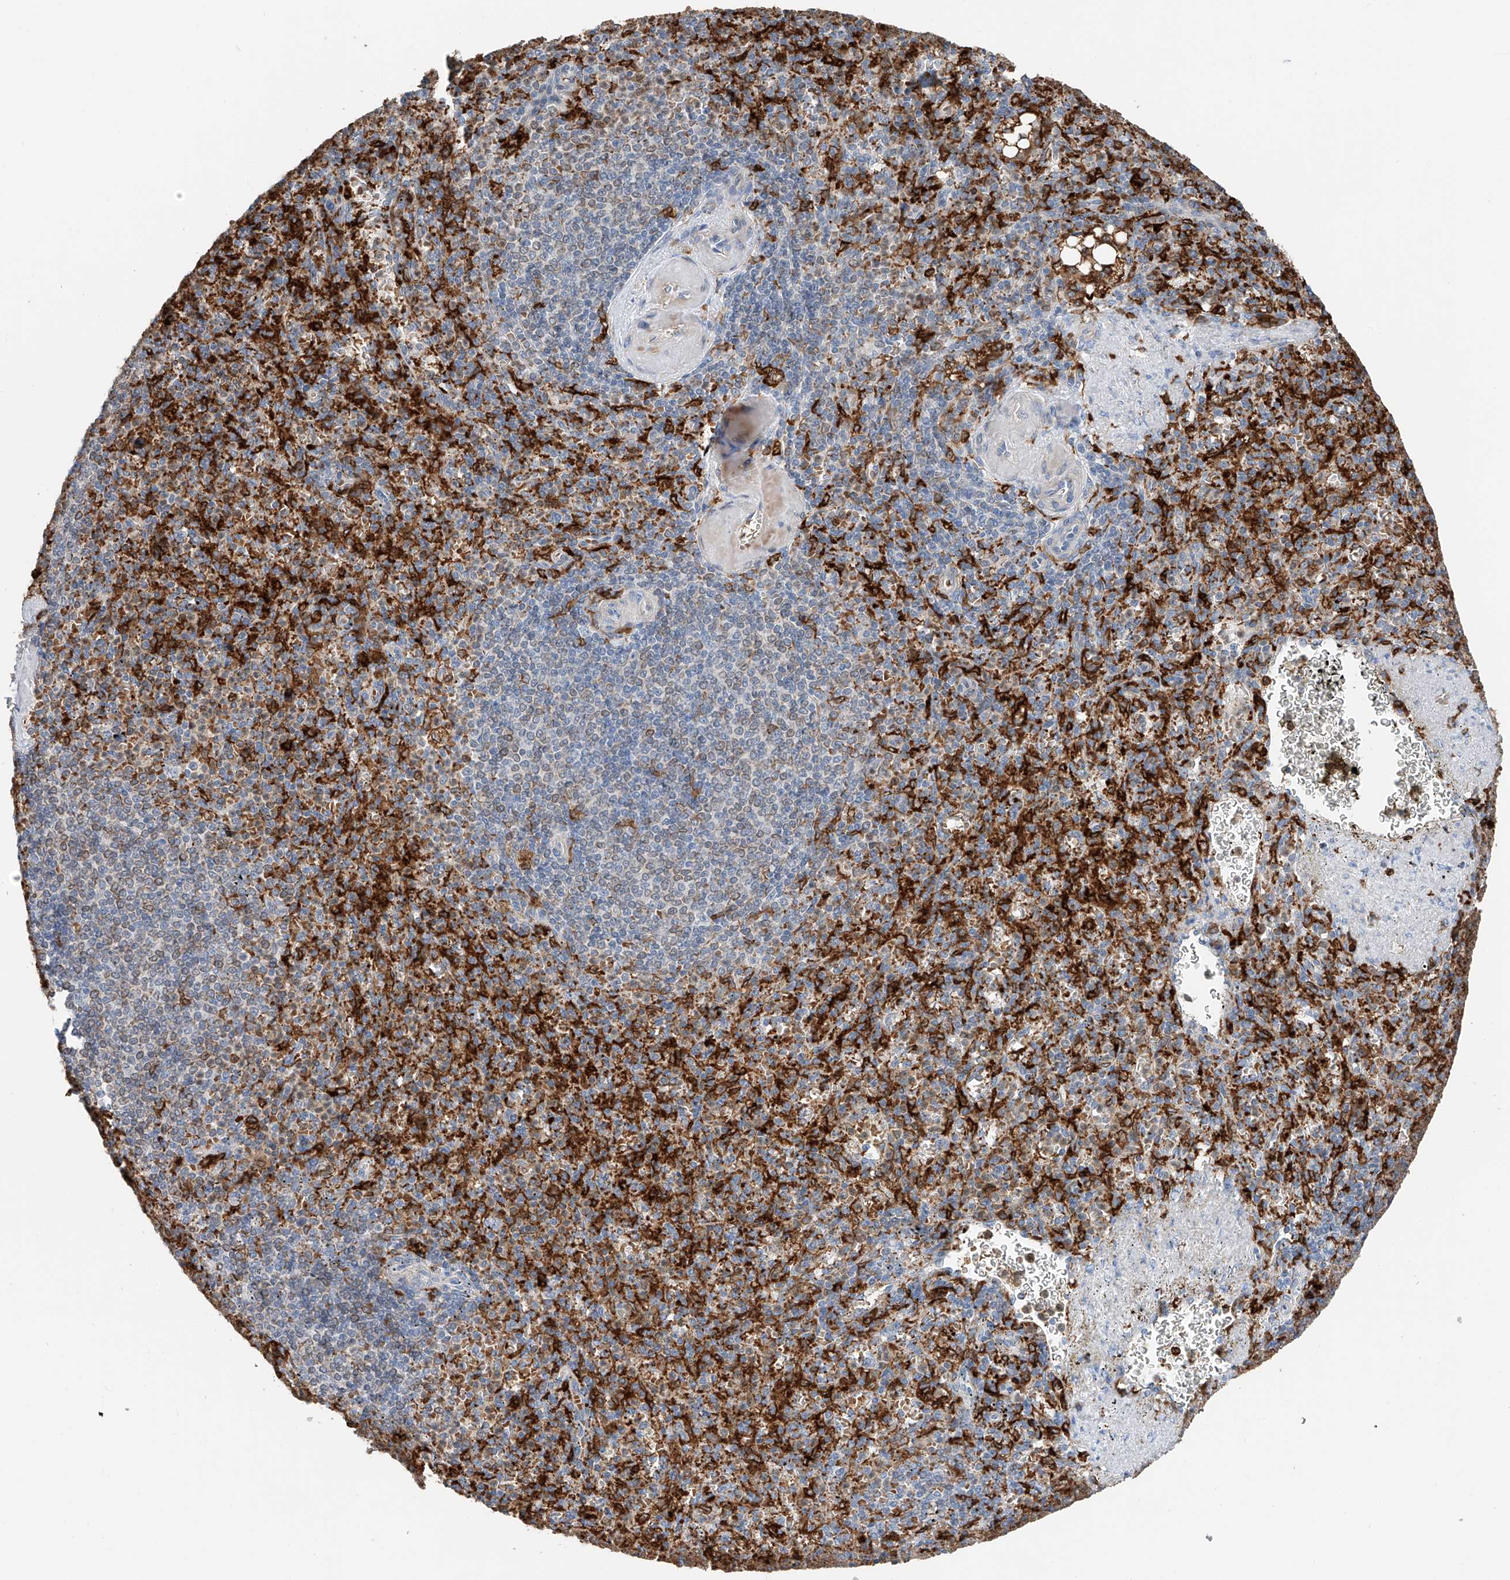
{"staining": {"intensity": "strong", "quantity": "25%-75%", "location": "cytoplasmic/membranous"}, "tissue": "spleen", "cell_type": "Cells in red pulp", "image_type": "normal", "snomed": [{"axis": "morphology", "description": "Normal tissue, NOS"}, {"axis": "topography", "description": "Spleen"}], "caption": "Cells in red pulp exhibit high levels of strong cytoplasmic/membranous positivity in approximately 25%-75% of cells in benign human spleen.", "gene": "TBXAS1", "patient": {"sex": "female", "age": 74}}